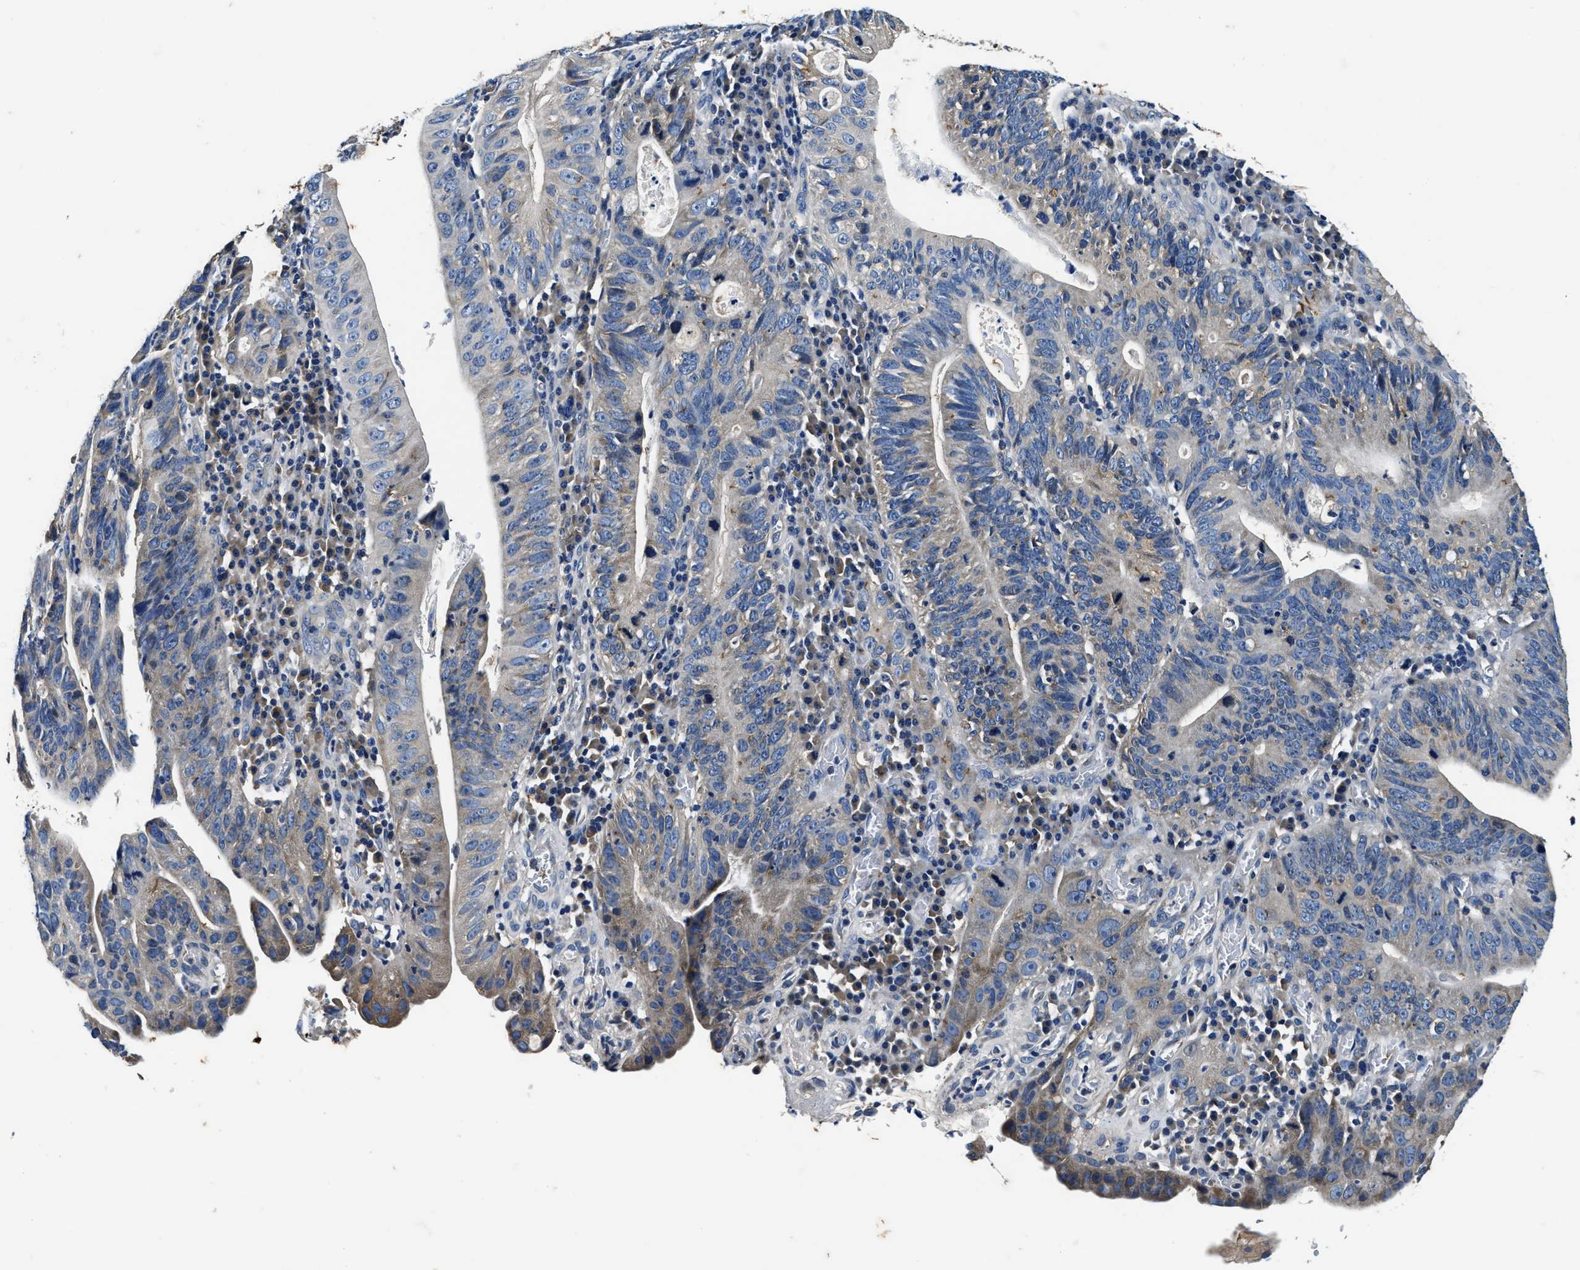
{"staining": {"intensity": "weak", "quantity": "<25%", "location": "cytoplasmic/membranous"}, "tissue": "stomach cancer", "cell_type": "Tumor cells", "image_type": "cancer", "snomed": [{"axis": "morphology", "description": "Adenocarcinoma, NOS"}, {"axis": "topography", "description": "Stomach"}], "caption": "This is a histopathology image of immunohistochemistry (IHC) staining of stomach cancer (adenocarcinoma), which shows no expression in tumor cells.", "gene": "PI4KB", "patient": {"sex": "male", "age": 59}}